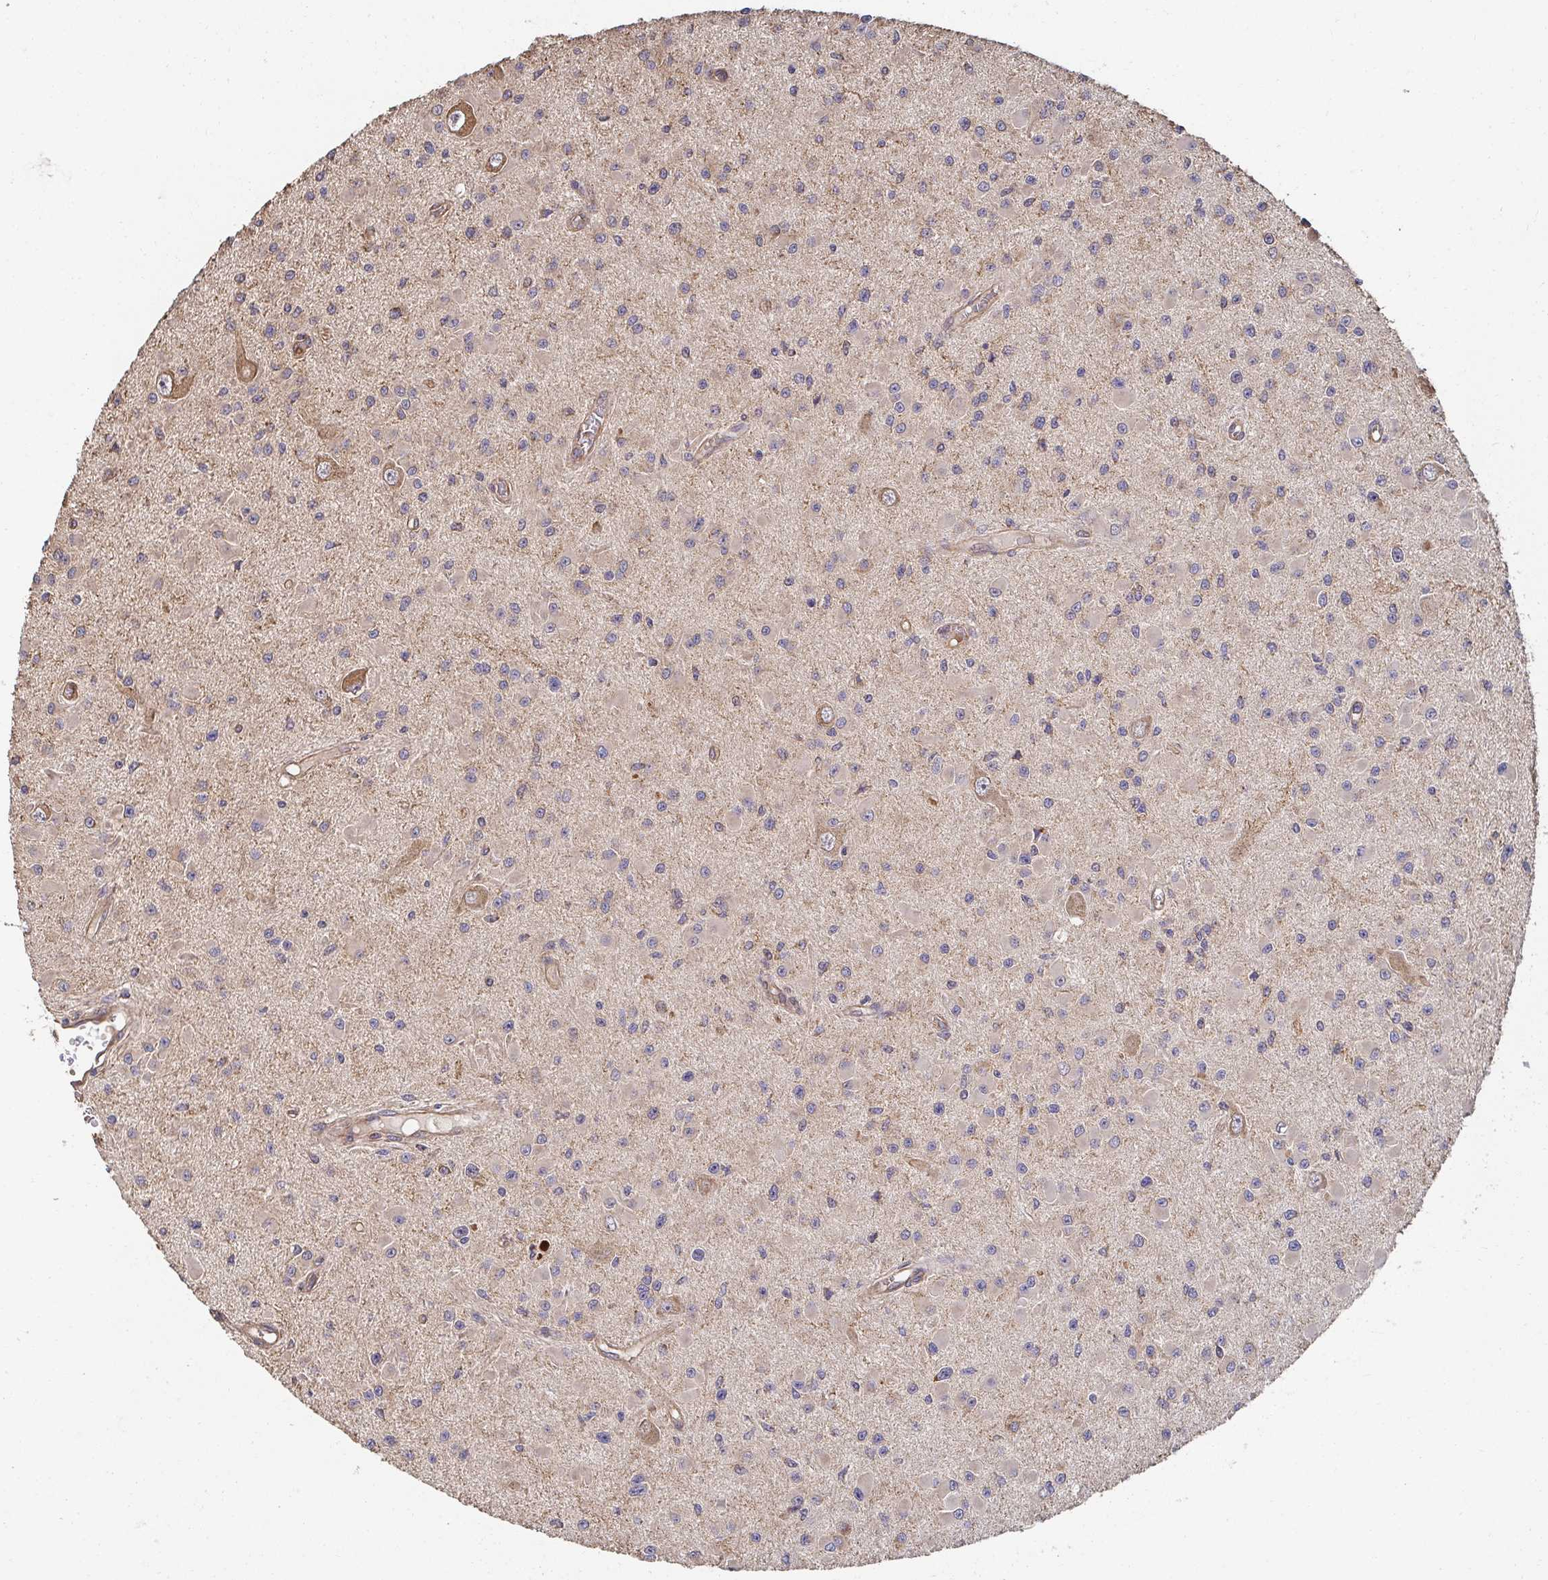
{"staining": {"intensity": "weak", "quantity": "25%-75%", "location": "cytoplasmic/membranous"}, "tissue": "glioma", "cell_type": "Tumor cells", "image_type": "cancer", "snomed": [{"axis": "morphology", "description": "Glioma, malignant, High grade"}, {"axis": "topography", "description": "Brain"}], "caption": "About 25%-75% of tumor cells in human malignant high-grade glioma reveal weak cytoplasmic/membranous protein positivity as visualized by brown immunohistochemical staining.", "gene": "APBB1", "patient": {"sex": "male", "age": 54}}